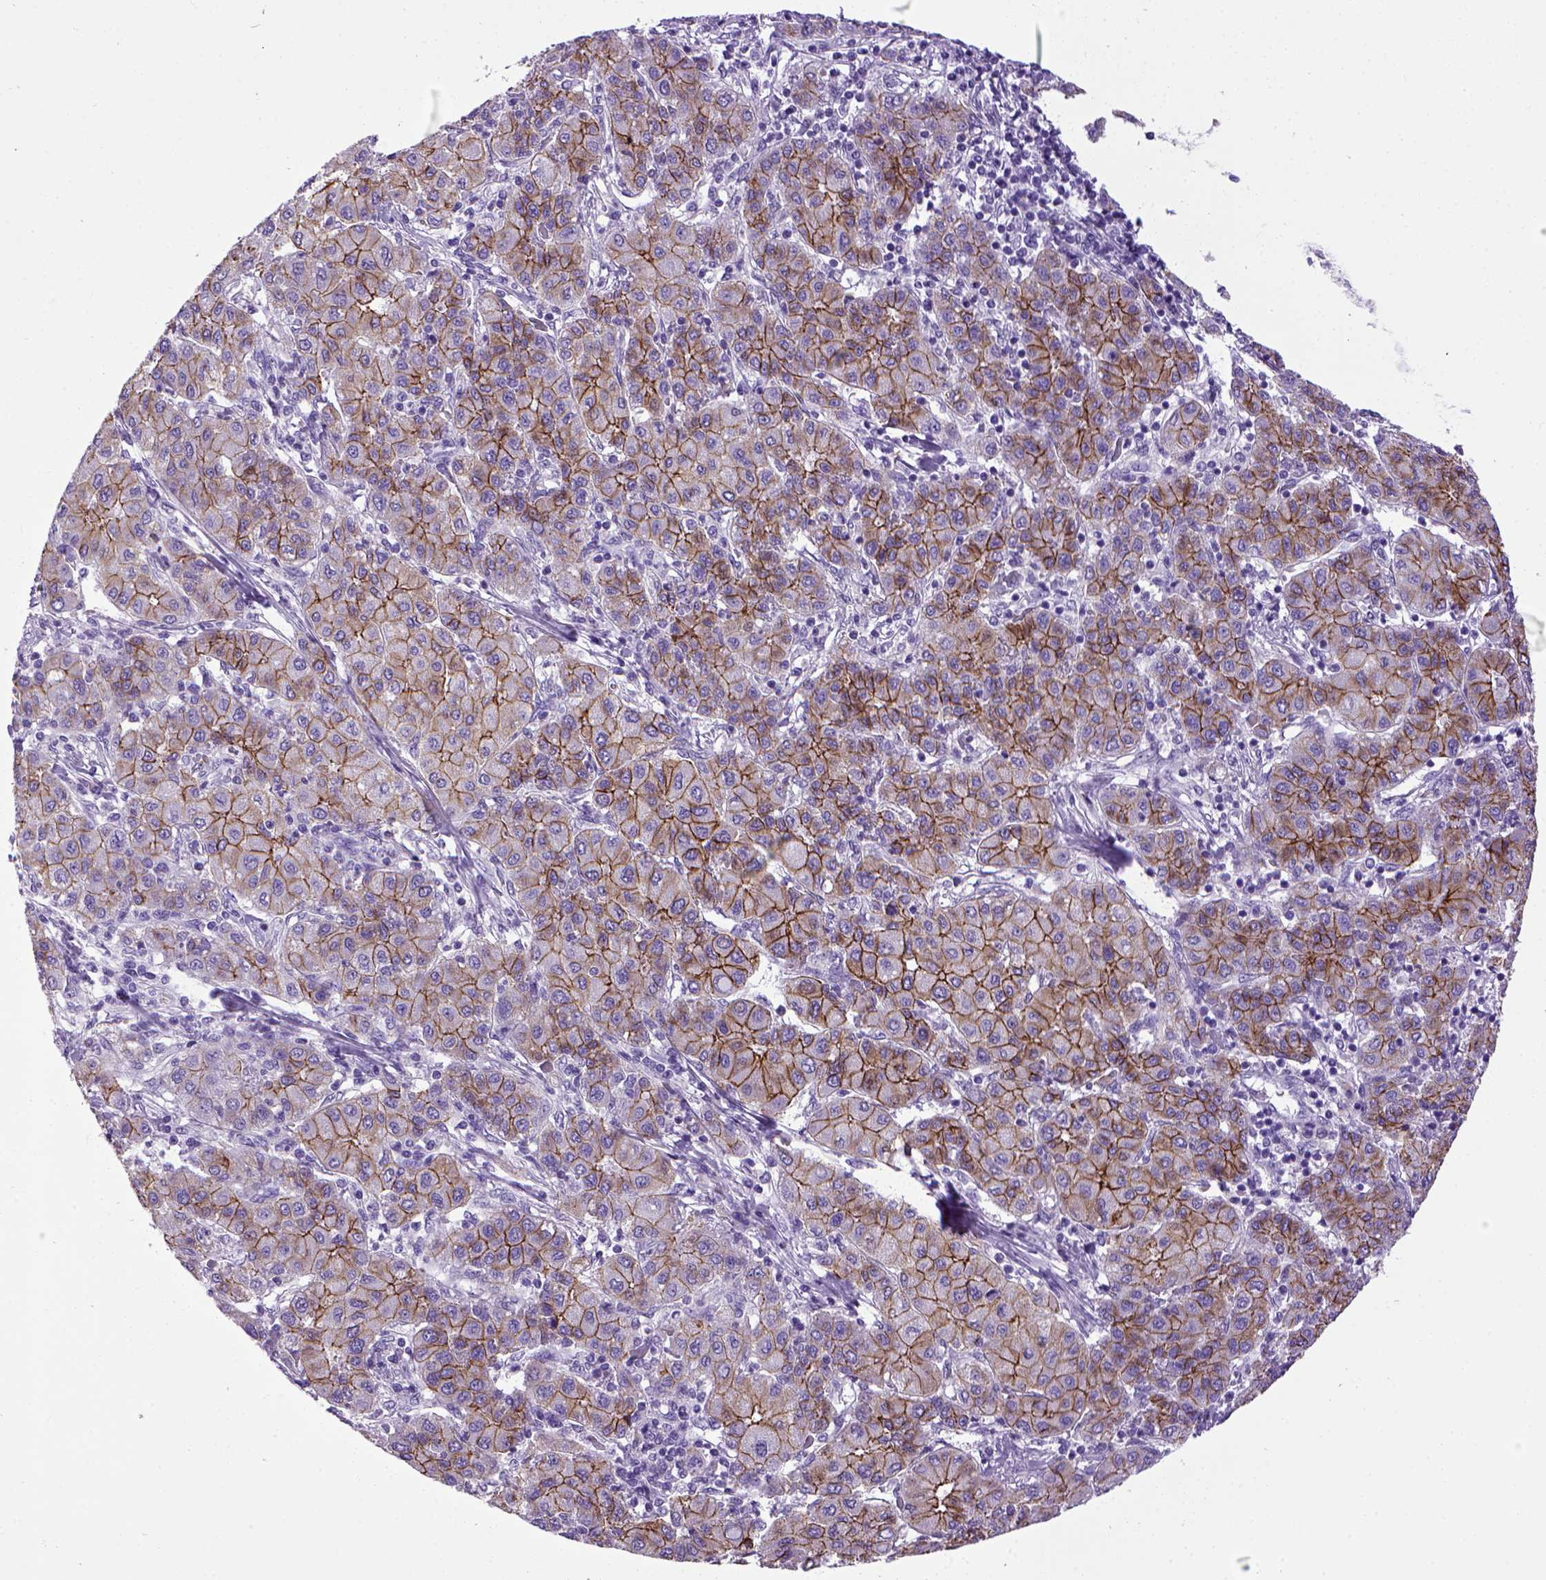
{"staining": {"intensity": "moderate", "quantity": ">75%", "location": "cytoplasmic/membranous"}, "tissue": "liver cancer", "cell_type": "Tumor cells", "image_type": "cancer", "snomed": [{"axis": "morphology", "description": "Carcinoma, Hepatocellular, NOS"}, {"axis": "topography", "description": "Liver"}], "caption": "Liver hepatocellular carcinoma stained with immunohistochemistry (IHC) shows moderate cytoplasmic/membranous staining in approximately >75% of tumor cells.", "gene": "CDH1", "patient": {"sex": "male", "age": 65}}